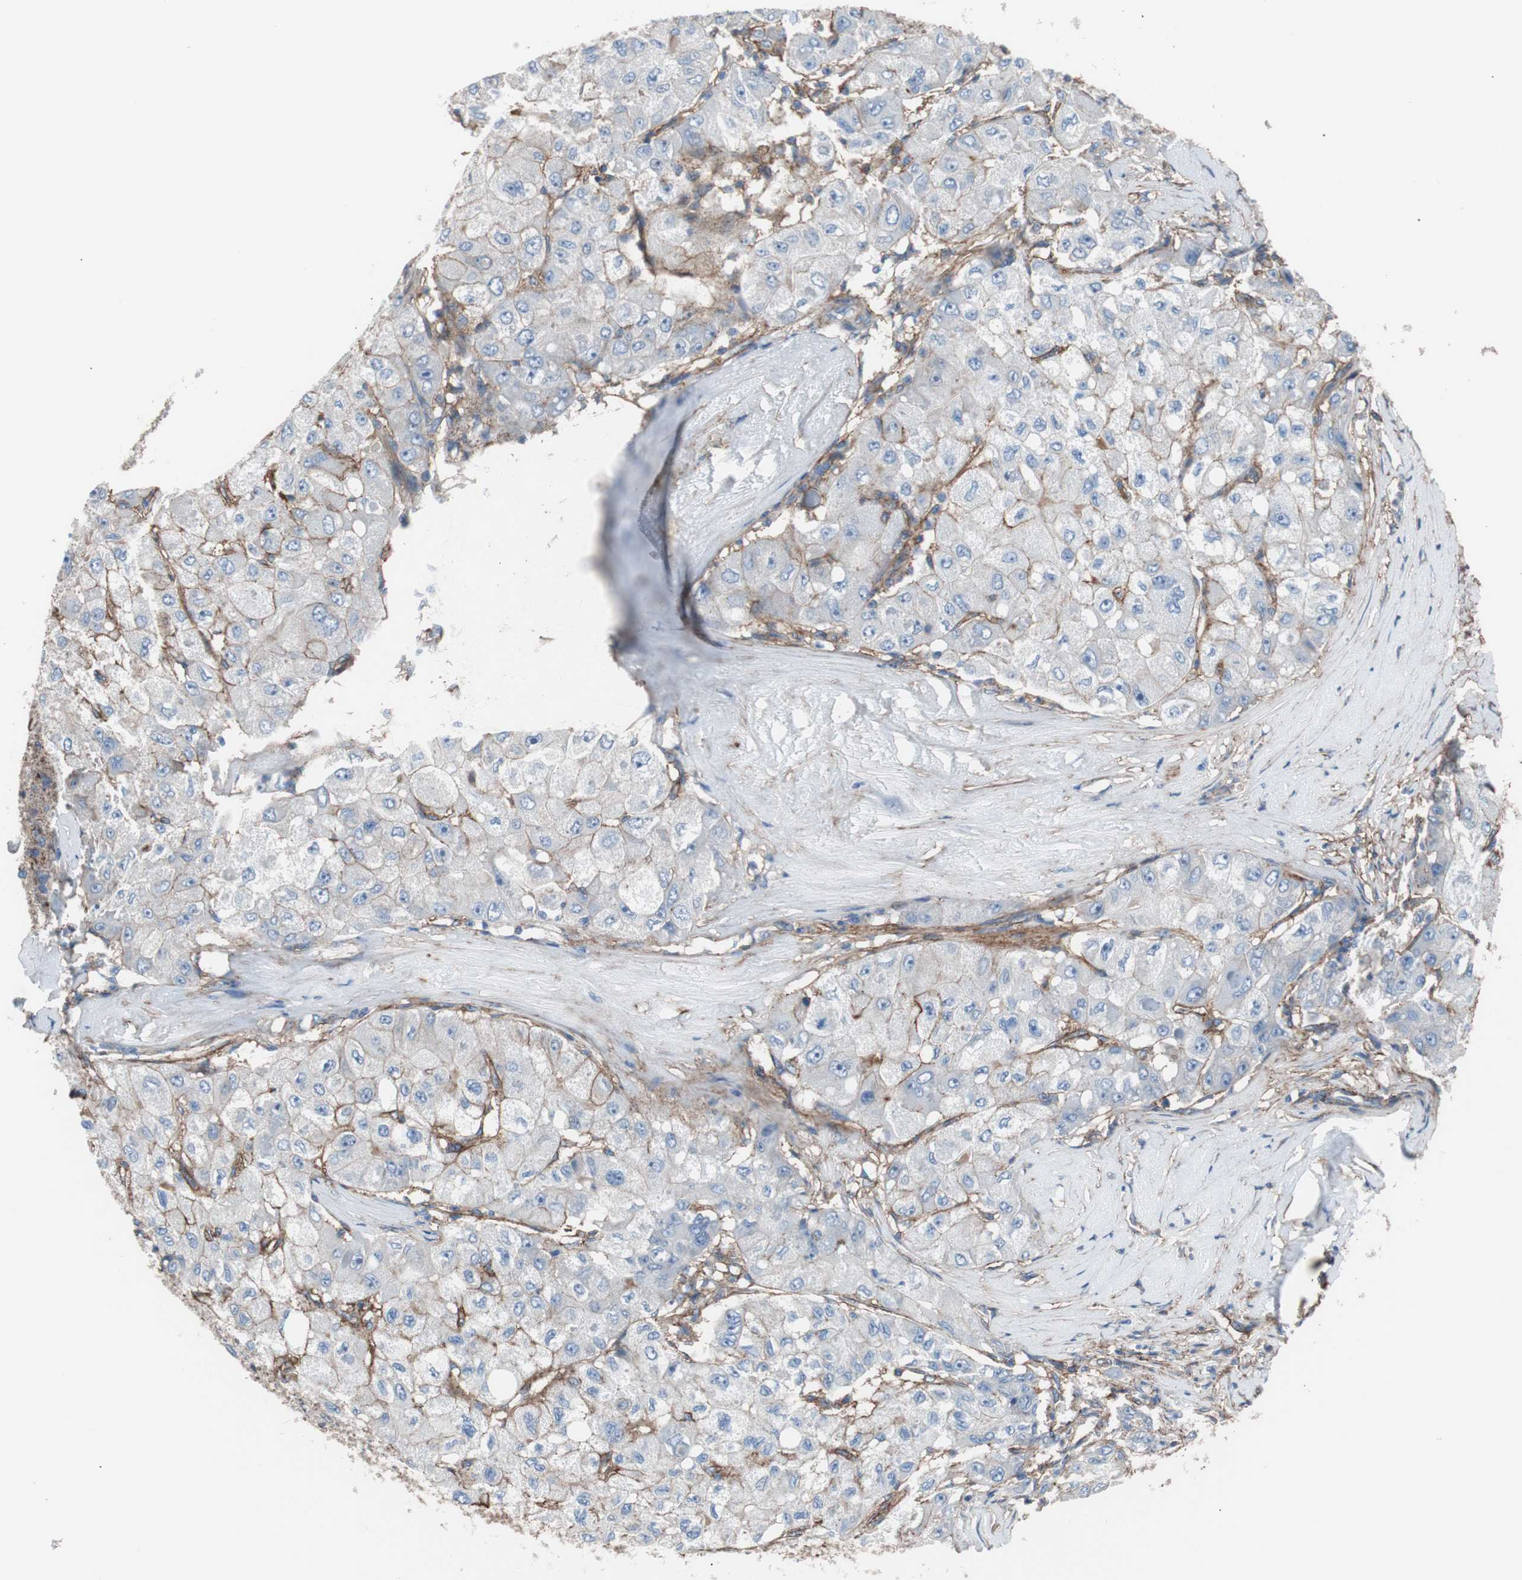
{"staining": {"intensity": "moderate", "quantity": "<25%", "location": "cytoplasmic/membranous"}, "tissue": "liver cancer", "cell_type": "Tumor cells", "image_type": "cancer", "snomed": [{"axis": "morphology", "description": "Carcinoma, Hepatocellular, NOS"}, {"axis": "topography", "description": "Liver"}], "caption": "Moderate cytoplasmic/membranous positivity is appreciated in about <25% of tumor cells in liver hepatocellular carcinoma. The staining was performed using DAB (3,3'-diaminobenzidine) to visualize the protein expression in brown, while the nuclei were stained in blue with hematoxylin (Magnification: 20x).", "gene": "CD81", "patient": {"sex": "male", "age": 80}}